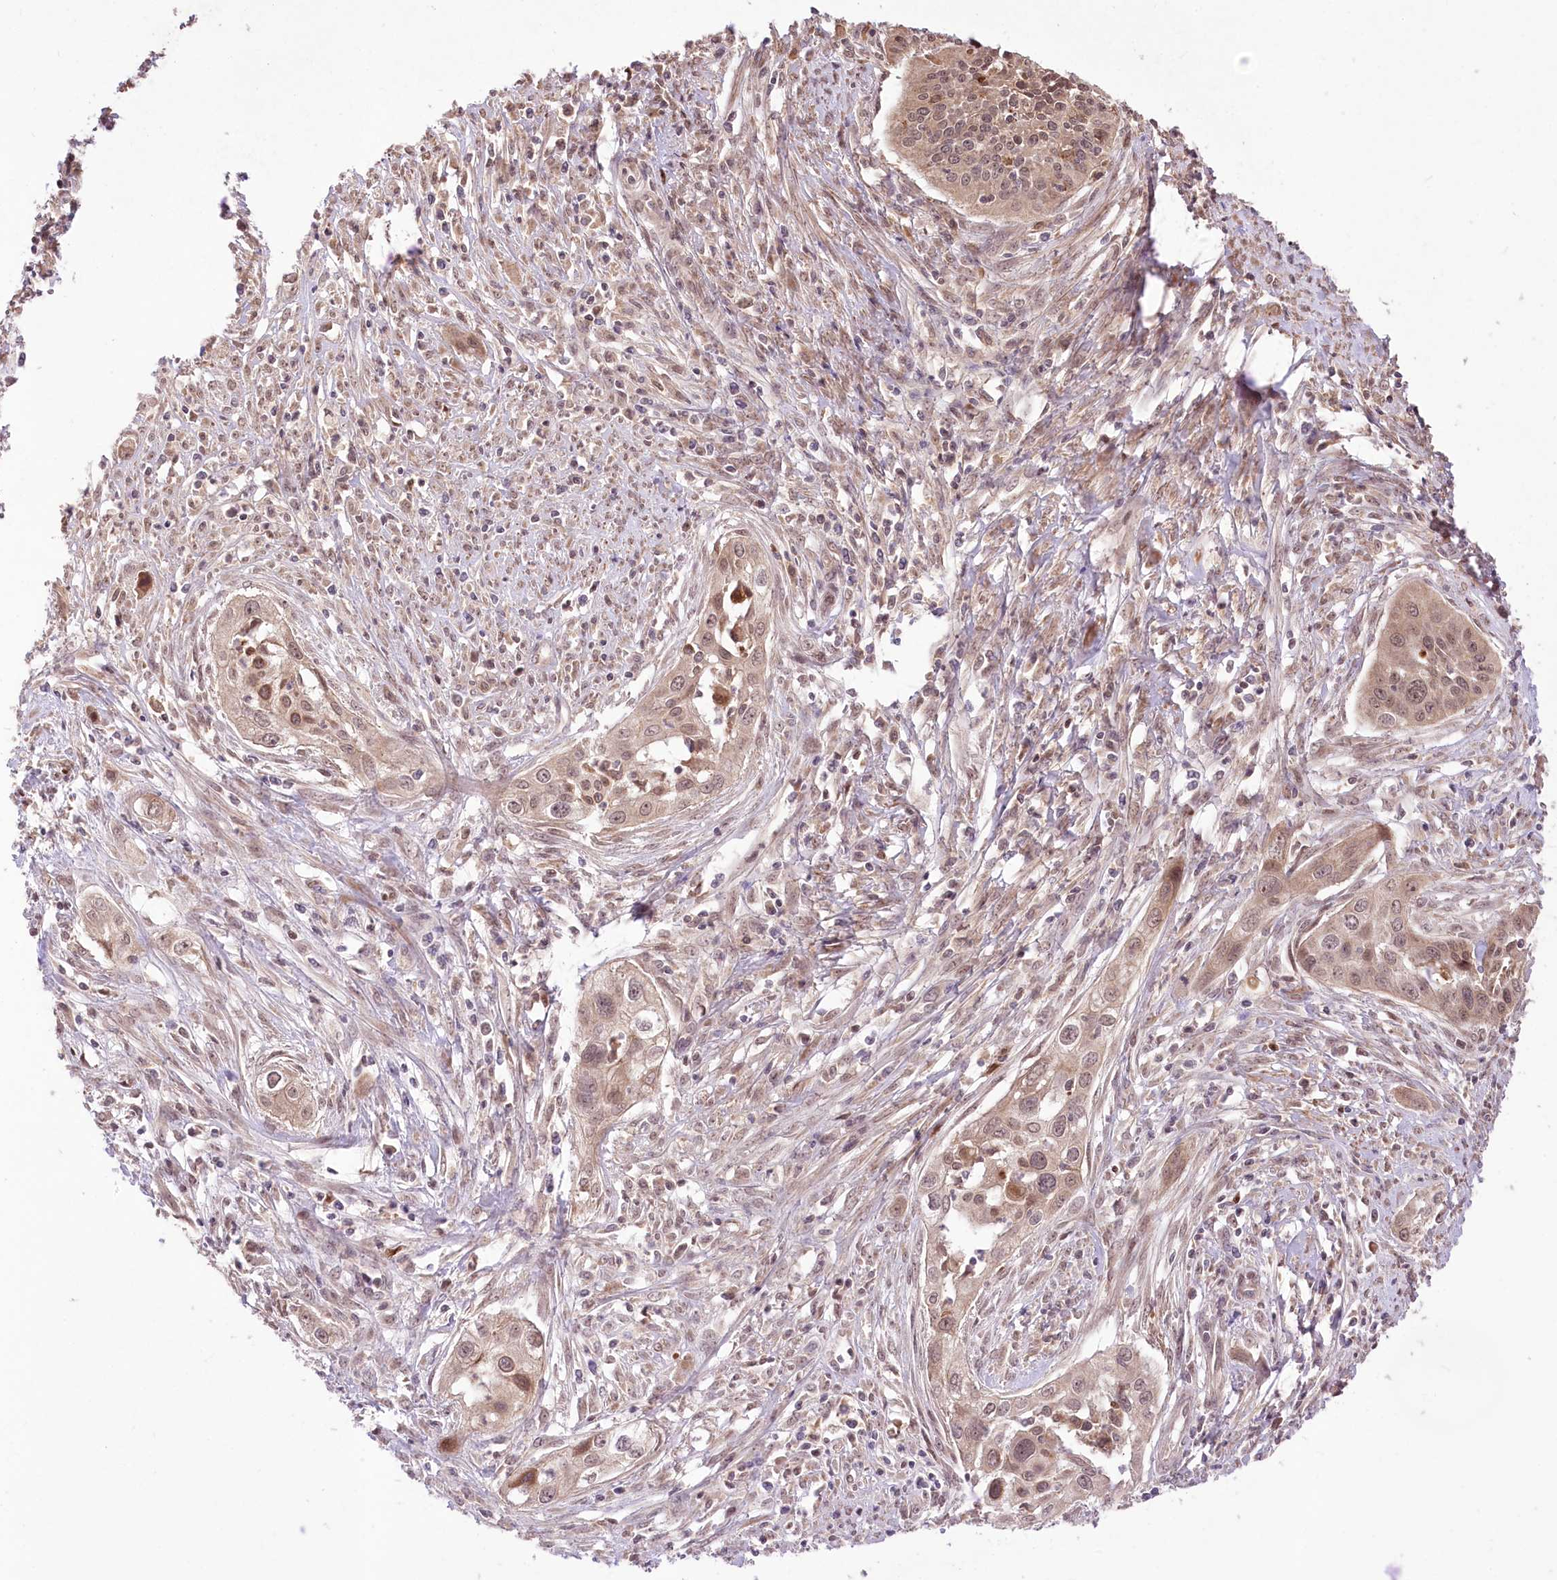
{"staining": {"intensity": "weak", "quantity": ">75%", "location": "cytoplasmic/membranous,nuclear"}, "tissue": "cervical cancer", "cell_type": "Tumor cells", "image_type": "cancer", "snomed": [{"axis": "morphology", "description": "Squamous cell carcinoma, NOS"}, {"axis": "topography", "description": "Cervix"}], "caption": "Immunohistochemistry (IHC) histopathology image of human cervical cancer (squamous cell carcinoma) stained for a protein (brown), which shows low levels of weak cytoplasmic/membranous and nuclear positivity in about >75% of tumor cells.", "gene": "HELT", "patient": {"sex": "female", "age": 34}}